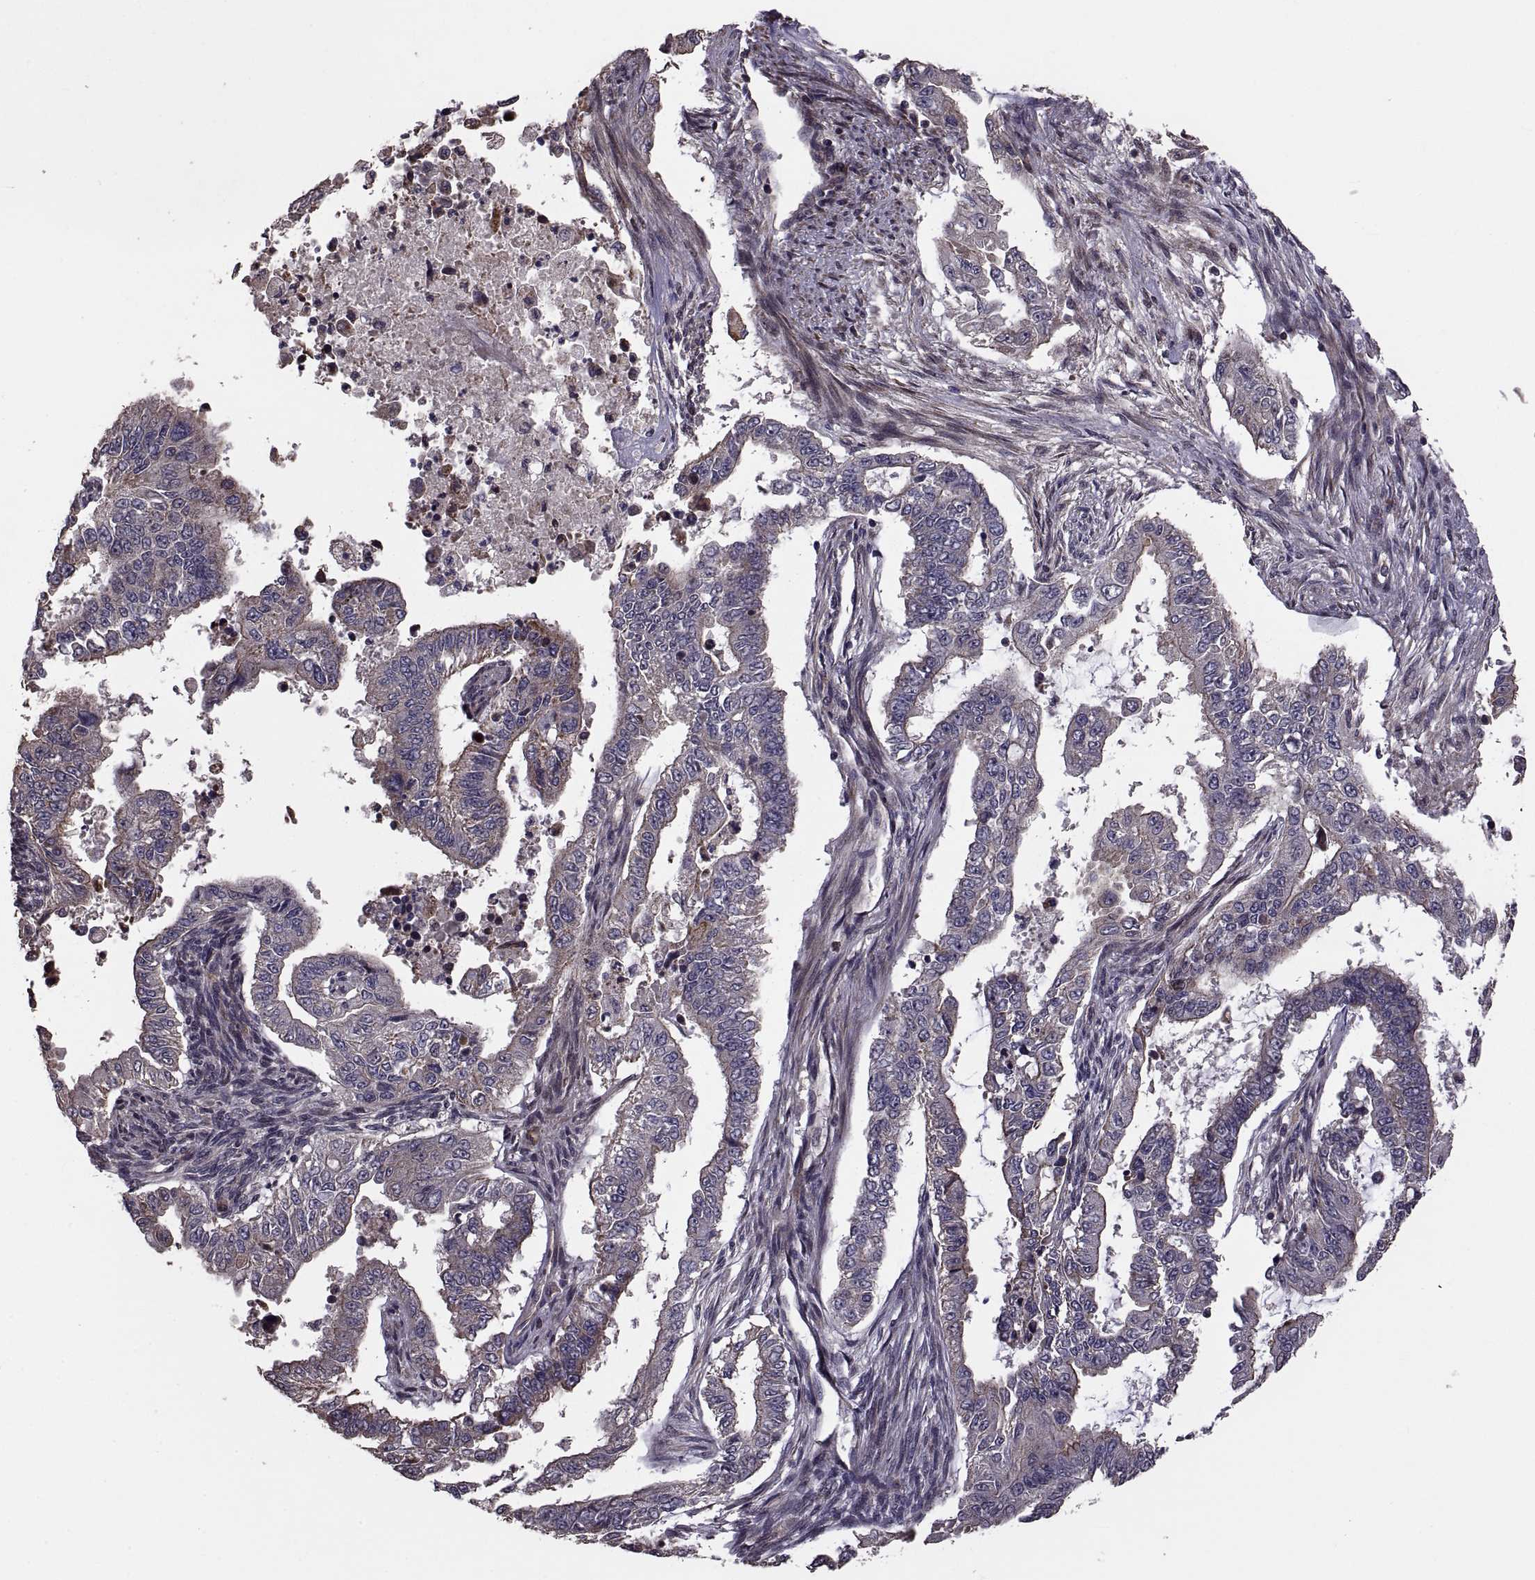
{"staining": {"intensity": "moderate", "quantity": "<25%", "location": "cytoplasmic/membranous"}, "tissue": "endometrial cancer", "cell_type": "Tumor cells", "image_type": "cancer", "snomed": [{"axis": "morphology", "description": "Adenocarcinoma, NOS"}, {"axis": "topography", "description": "Uterus"}], "caption": "The micrograph shows immunohistochemical staining of endometrial adenocarcinoma. There is moderate cytoplasmic/membranous expression is present in about <25% of tumor cells.", "gene": "PMM2", "patient": {"sex": "female", "age": 59}}